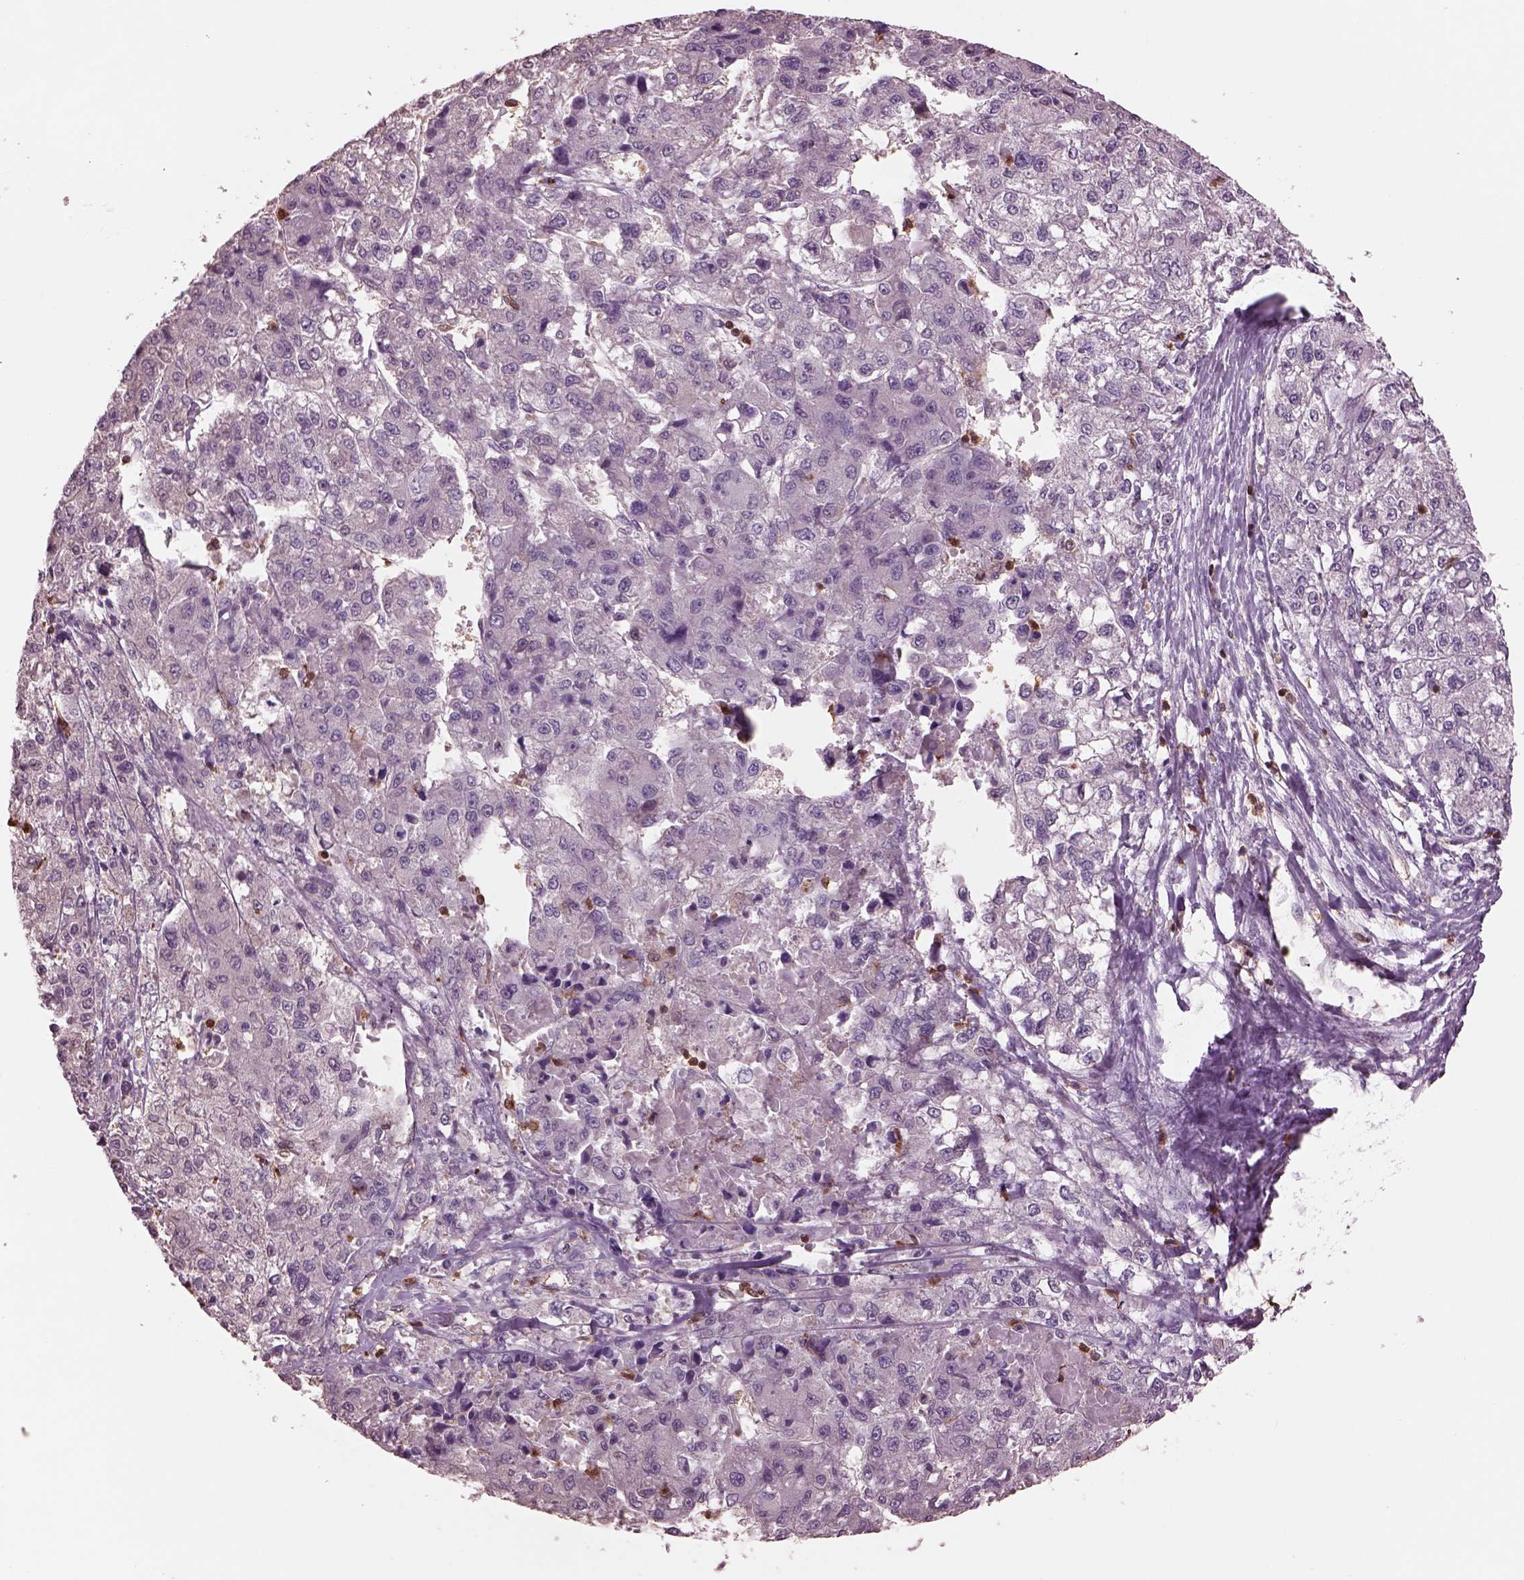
{"staining": {"intensity": "negative", "quantity": "none", "location": "none"}, "tissue": "liver cancer", "cell_type": "Tumor cells", "image_type": "cancer", "snomed": [{"axis": "morphology", "description": "Carcinoma, Hepatocellular, NOS"}, {"axis": "topography", "description": "Liver"}], "caption": "Immunohistochemistry (IHC) image of human liver hepatocellular carcinoma stained for a protein (brown), which shows no expression in tumor cells. (Brightfield microscopy of DAB immunohistochemistry at high magnification).", "gene": "IL31RA", "patient": {"sex": "male", "age": 56}}